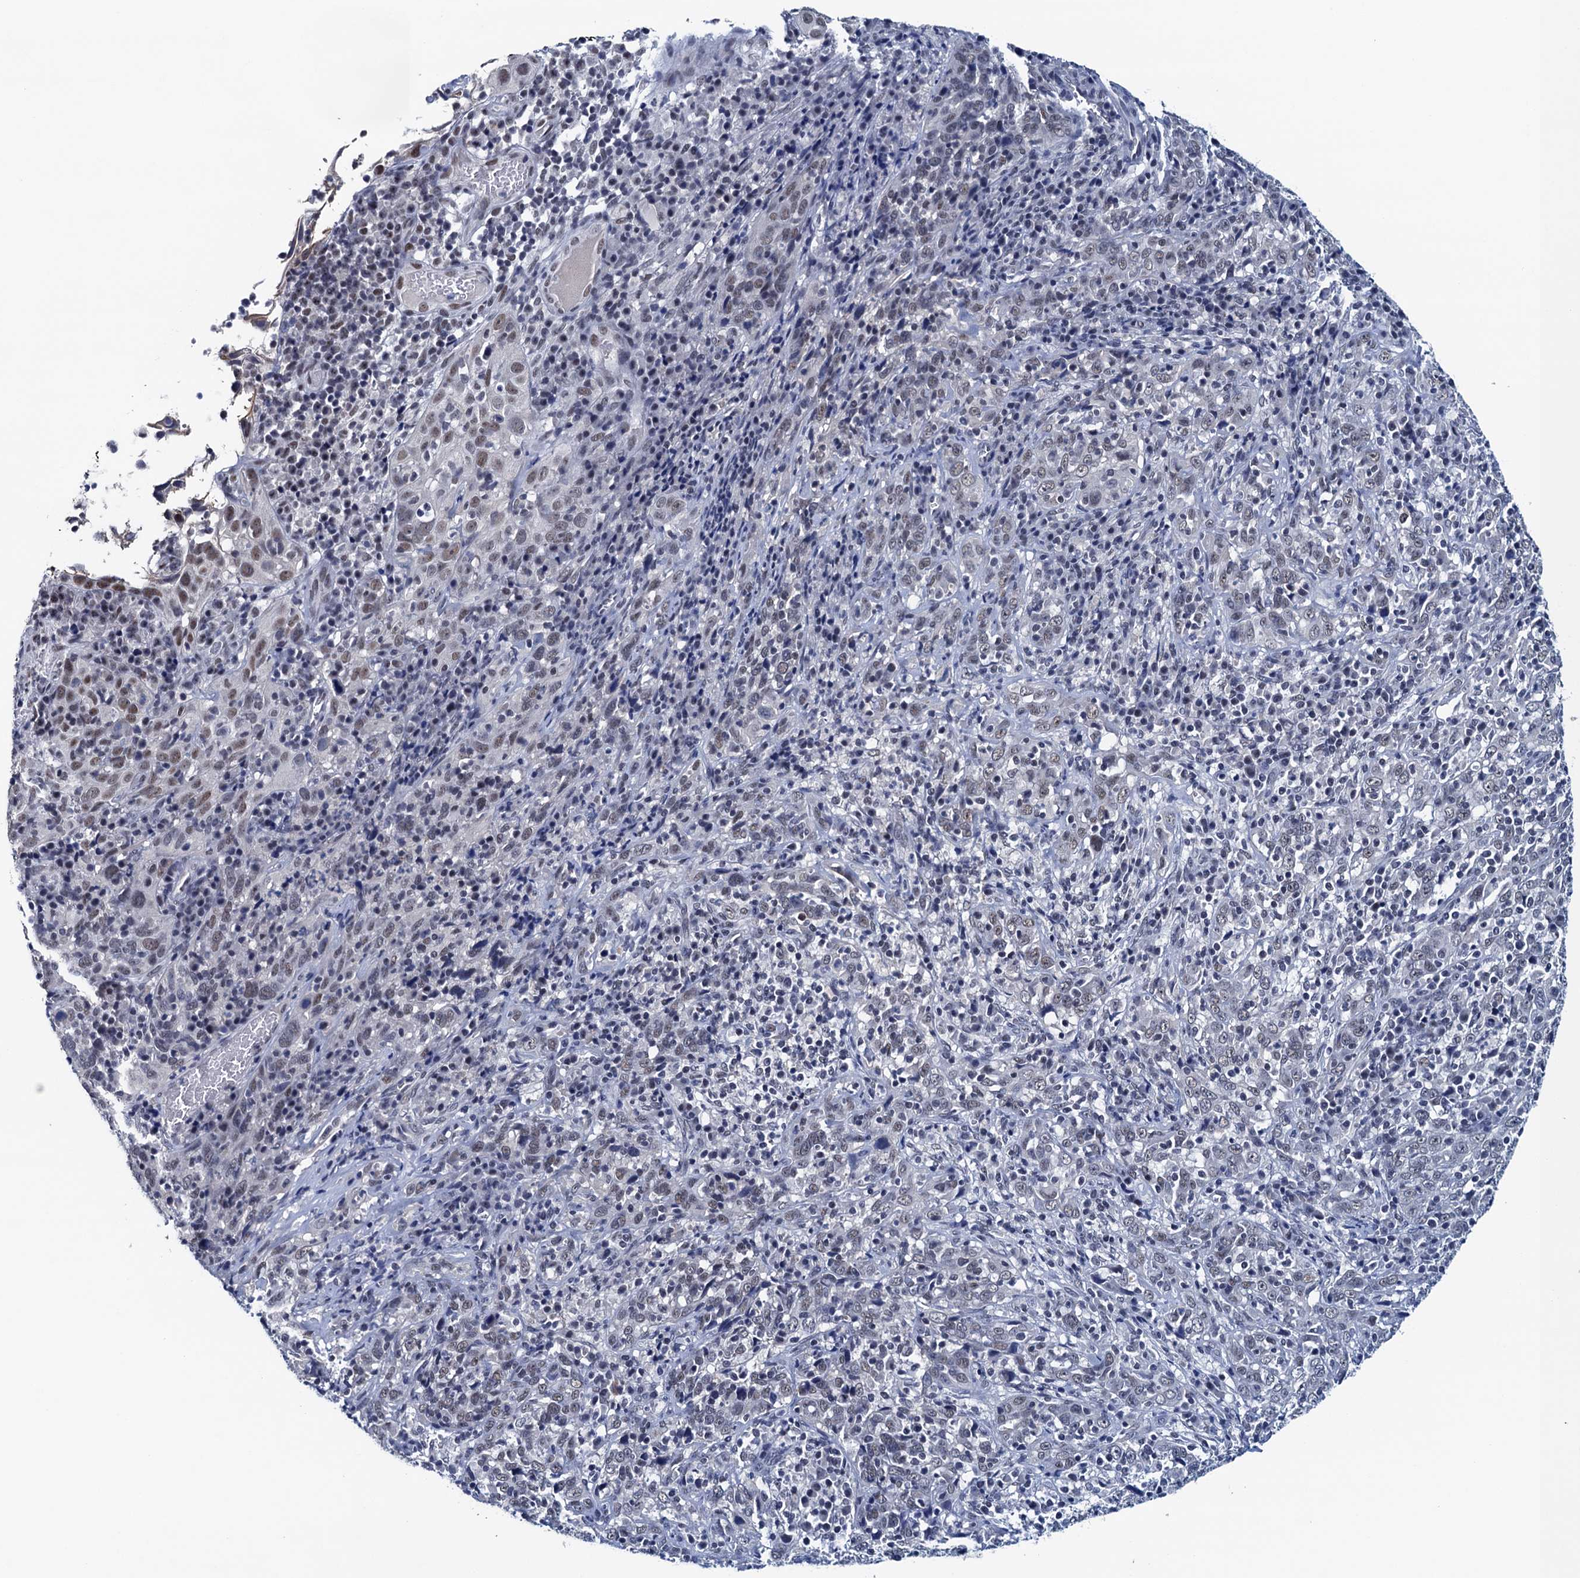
{"staining": {"intensity": "weak", "quantity": "25%-75%", "location": "nuclear"}, "tissue": "cervical cancer", "cell_type": "Tumor cells", "image_type": "cancer", "snomed": [{"axis": "morphology", "description": "Squamous cell carcinoma, NOS"}, {"axis": "topography", "description": "Cervix"}], "caption": "The immunohistochemical stain labels weak nuclear expression in tumor cells of squamous cell carcinoma (cervical) tissue.", "gene": "FNBP4", "patient": {"sex": "female", "age": 46}}